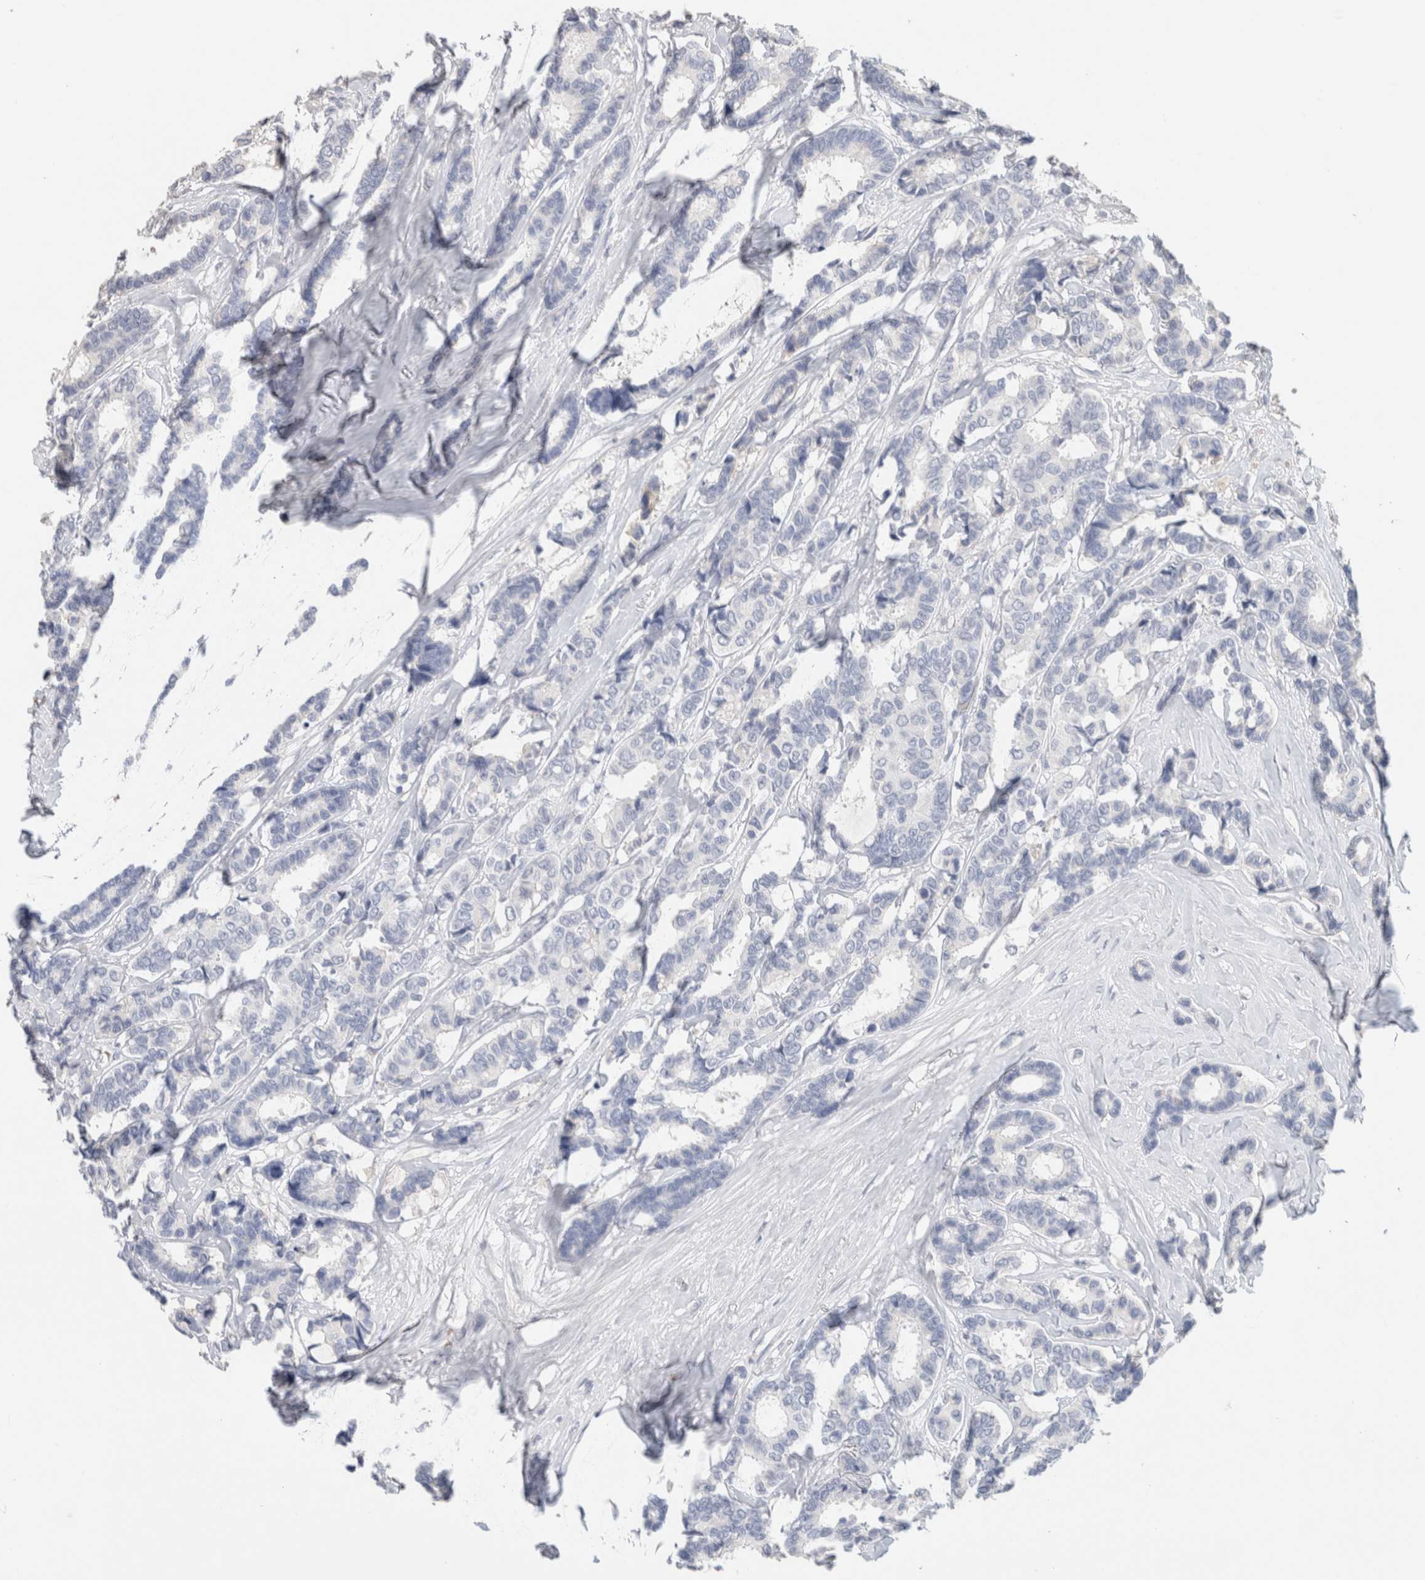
{"staining": {"intensity": "negative", "quantity": "none", "location": "none"}, "tissue": "breast cancer", "cell_type": "Tumor cells", "image_type": "cancer", "snomed": [{"axis": "morphology", "description": "Duct carcinoma"}, {"axis": "topography", "description": "Breast"}], "caption": "Immunohistochemistry (IHC) of human breast cancer (infiltrating ductal carcinoma) reveals no staining in tumor cells.", "gene": "SCGB1A1", "patient": {"sex": "female", "age": 87}}